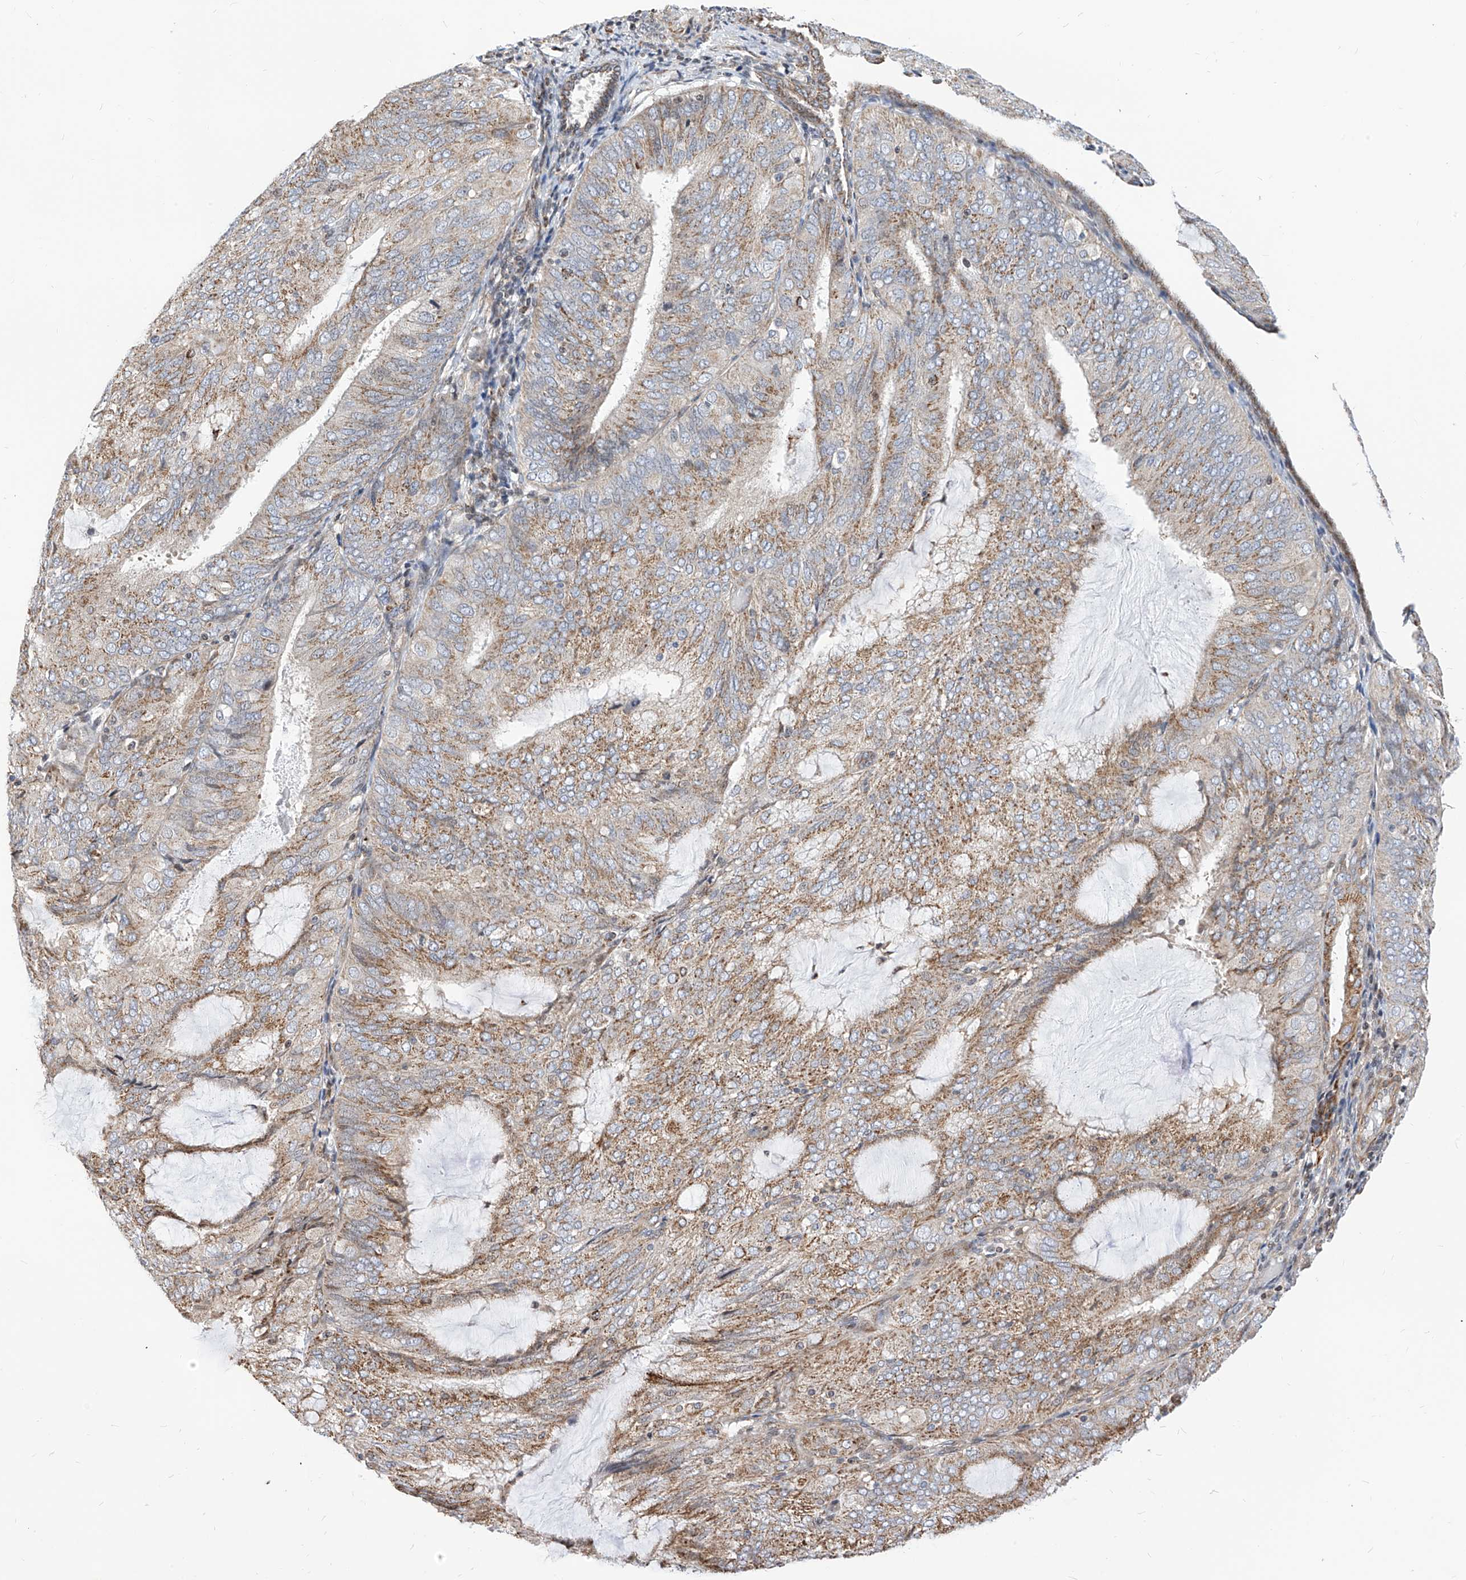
{"staining": {"intensity": "moderate", "quantity": ">75%", "location": "cytoplasmic/membranous"}, "tissue": "endometrial cancer", "cell_type": "Tumor cells", "image_type": "cancer", "snomed": [{"axis": "morphology", "description": "Adenocarcinoma, NOS"}, {"axis": "topography", "description": "Endometrium"}], "caption": "The photomicrograph exhibits staining of endometrial cancer (adenocarcinoma), revealing moderate cytoplasmic/membranous protein expression (brown color) within tumor cells.", "gene": "TTLL8", "patient": {"sex": "female", "age": 81}}